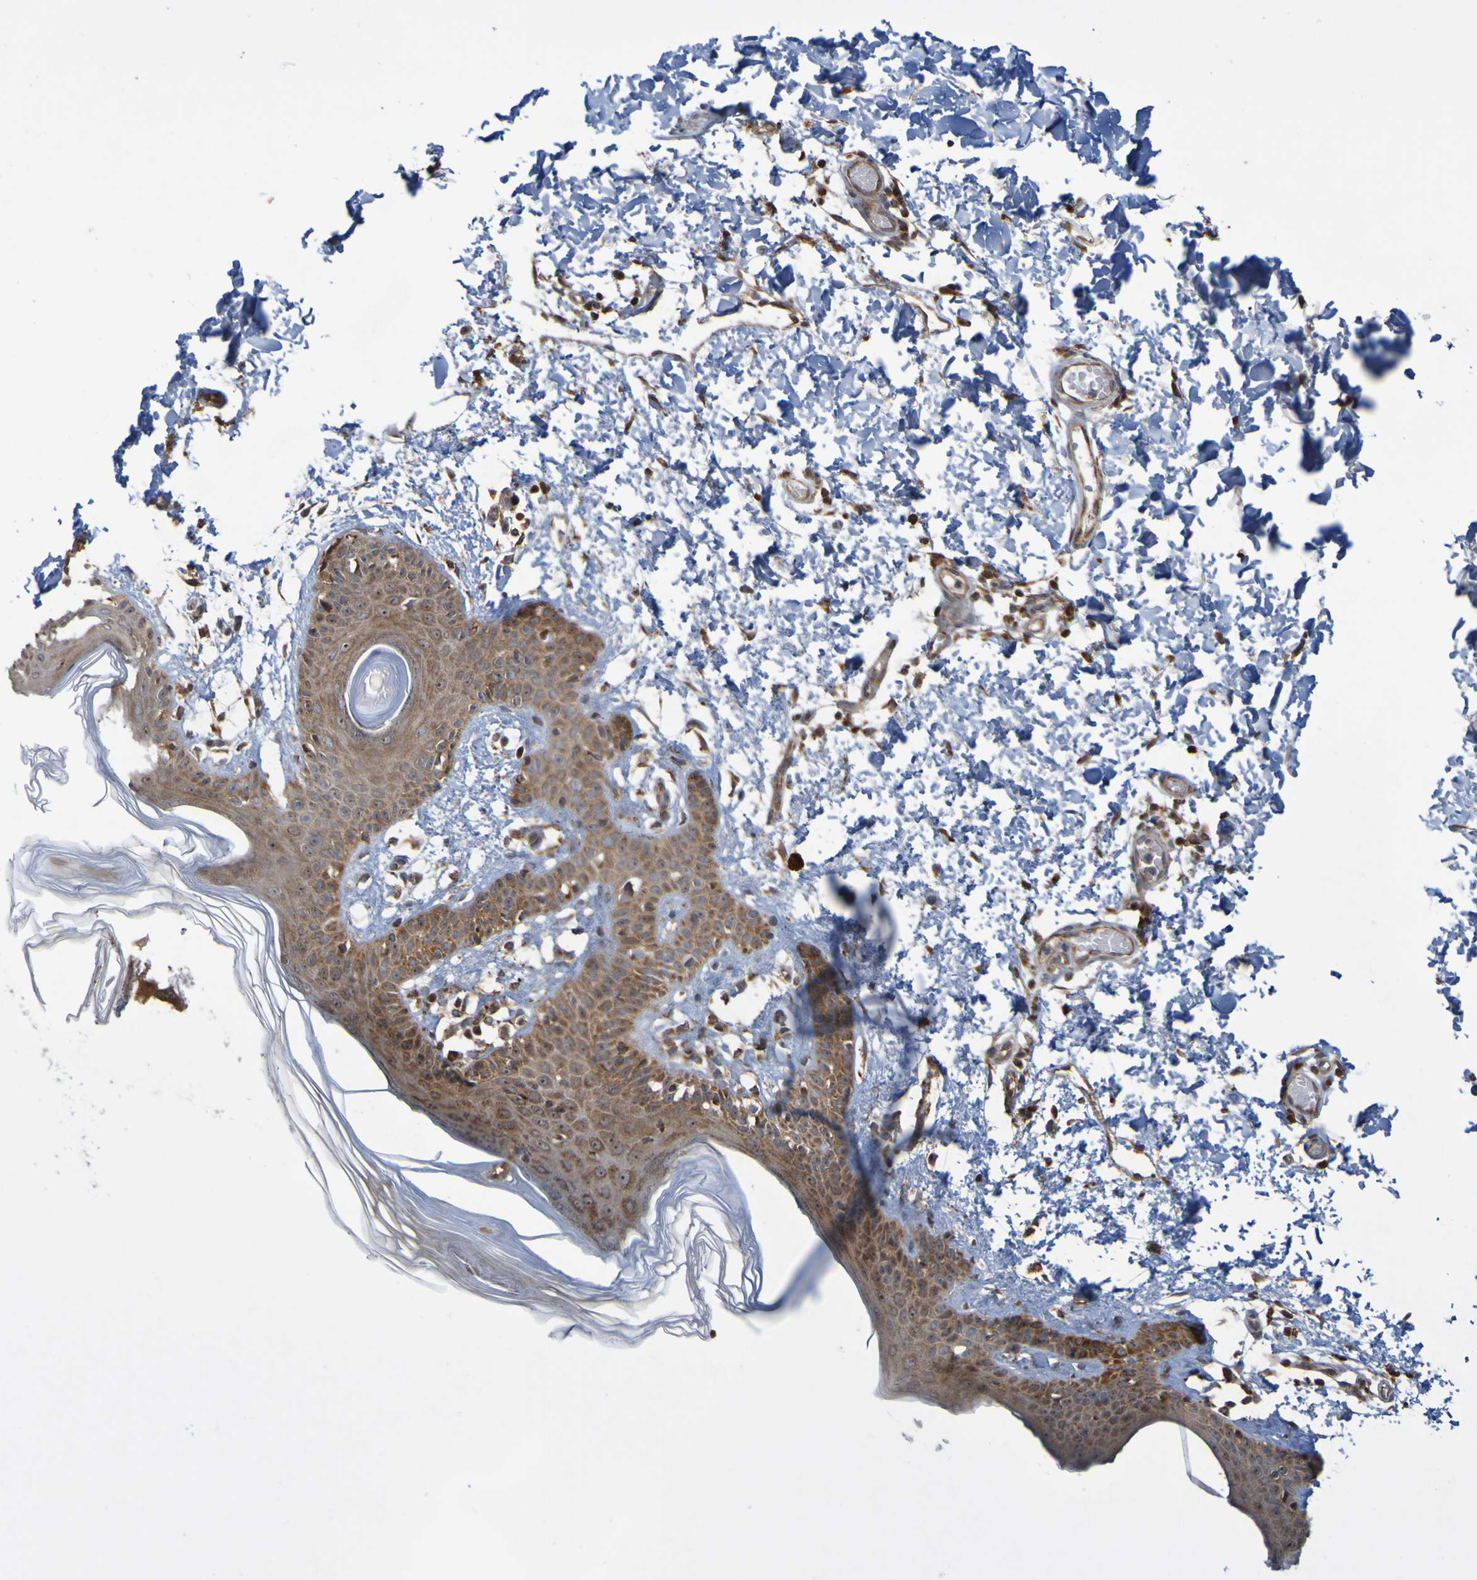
{"staining": {"intensity": "moderate", "quantity": ">75%", "location": "cytoplasmic/membranous,nuclear"}, "tissue": "skin", "cell_type": "Fibroblasts", "image_type": "normal", "snomed": [{"axis": "morphology", "description": "Normal tissue, NOS"}, {"axis": "topography", "description": "Skin"}], "caption": "Immunohistochemistry (IHC) of benign skin shows medium levels of moderate cytoplasmic/membranous,nuclear expression in approximately >75% of fibroblasts.", "gene": "TMBIM1", "patient": {"sex": "male", "age": 53}}